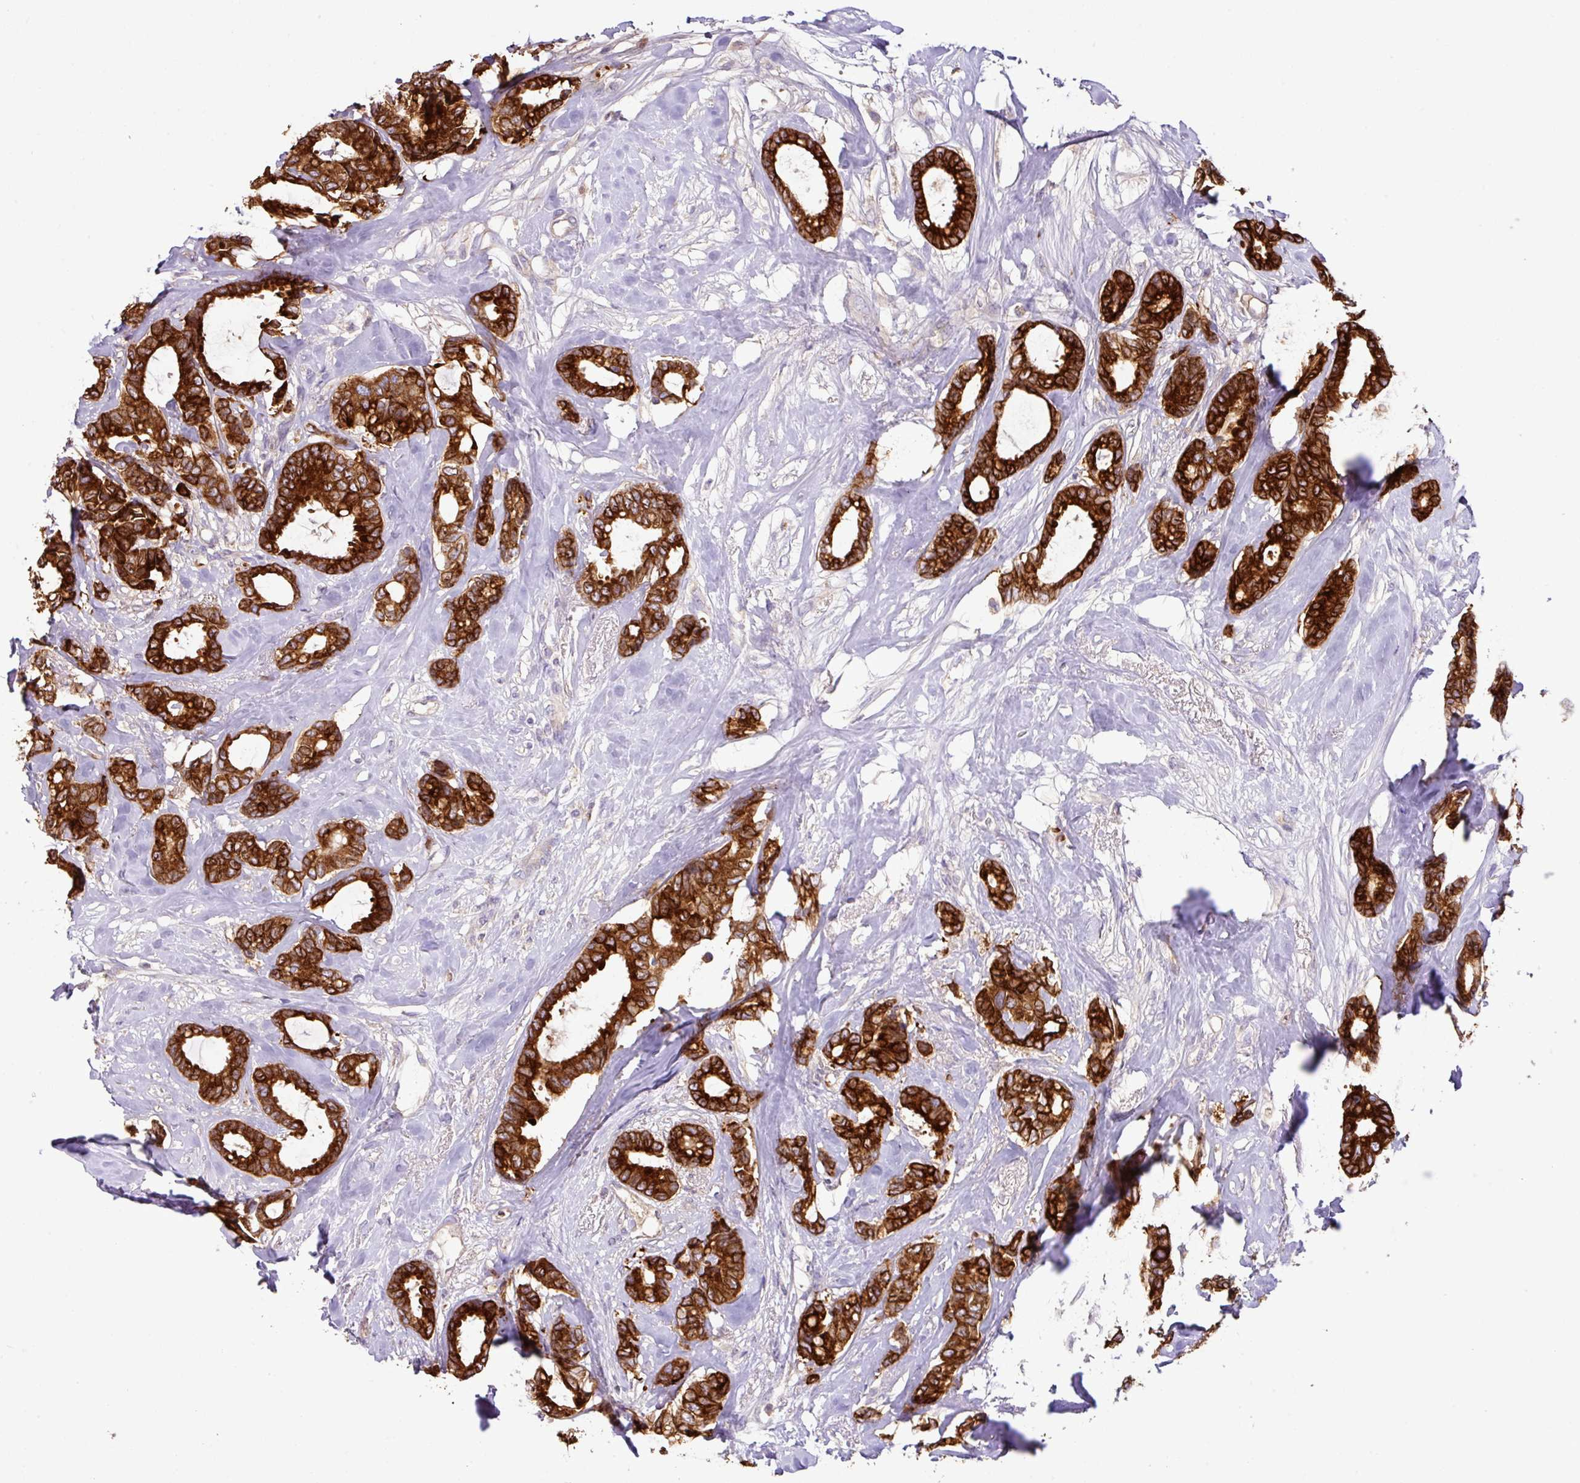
{"staining": {"intensity": "strong", "quantity": ">75%", "location": "cytoplasmic/membranous"}, "tissue": "breast cancer", "cell_type": "Tumor cells", "image_type": "cancer", "snomed": [{"axis": "morphology", "description": "Duct carcinoma"}, {"axis": "topography", "description": "Breast"}], "caption": "DAB (3,3'-diaminobenzidine) immunohistochemical staining of breast cancer demonstrates strong cytoplasmic/membranous protein expression in about >75% of tumor cells.", "gene": "AGR3", "patient": {"sex": "female", "age": 87}}